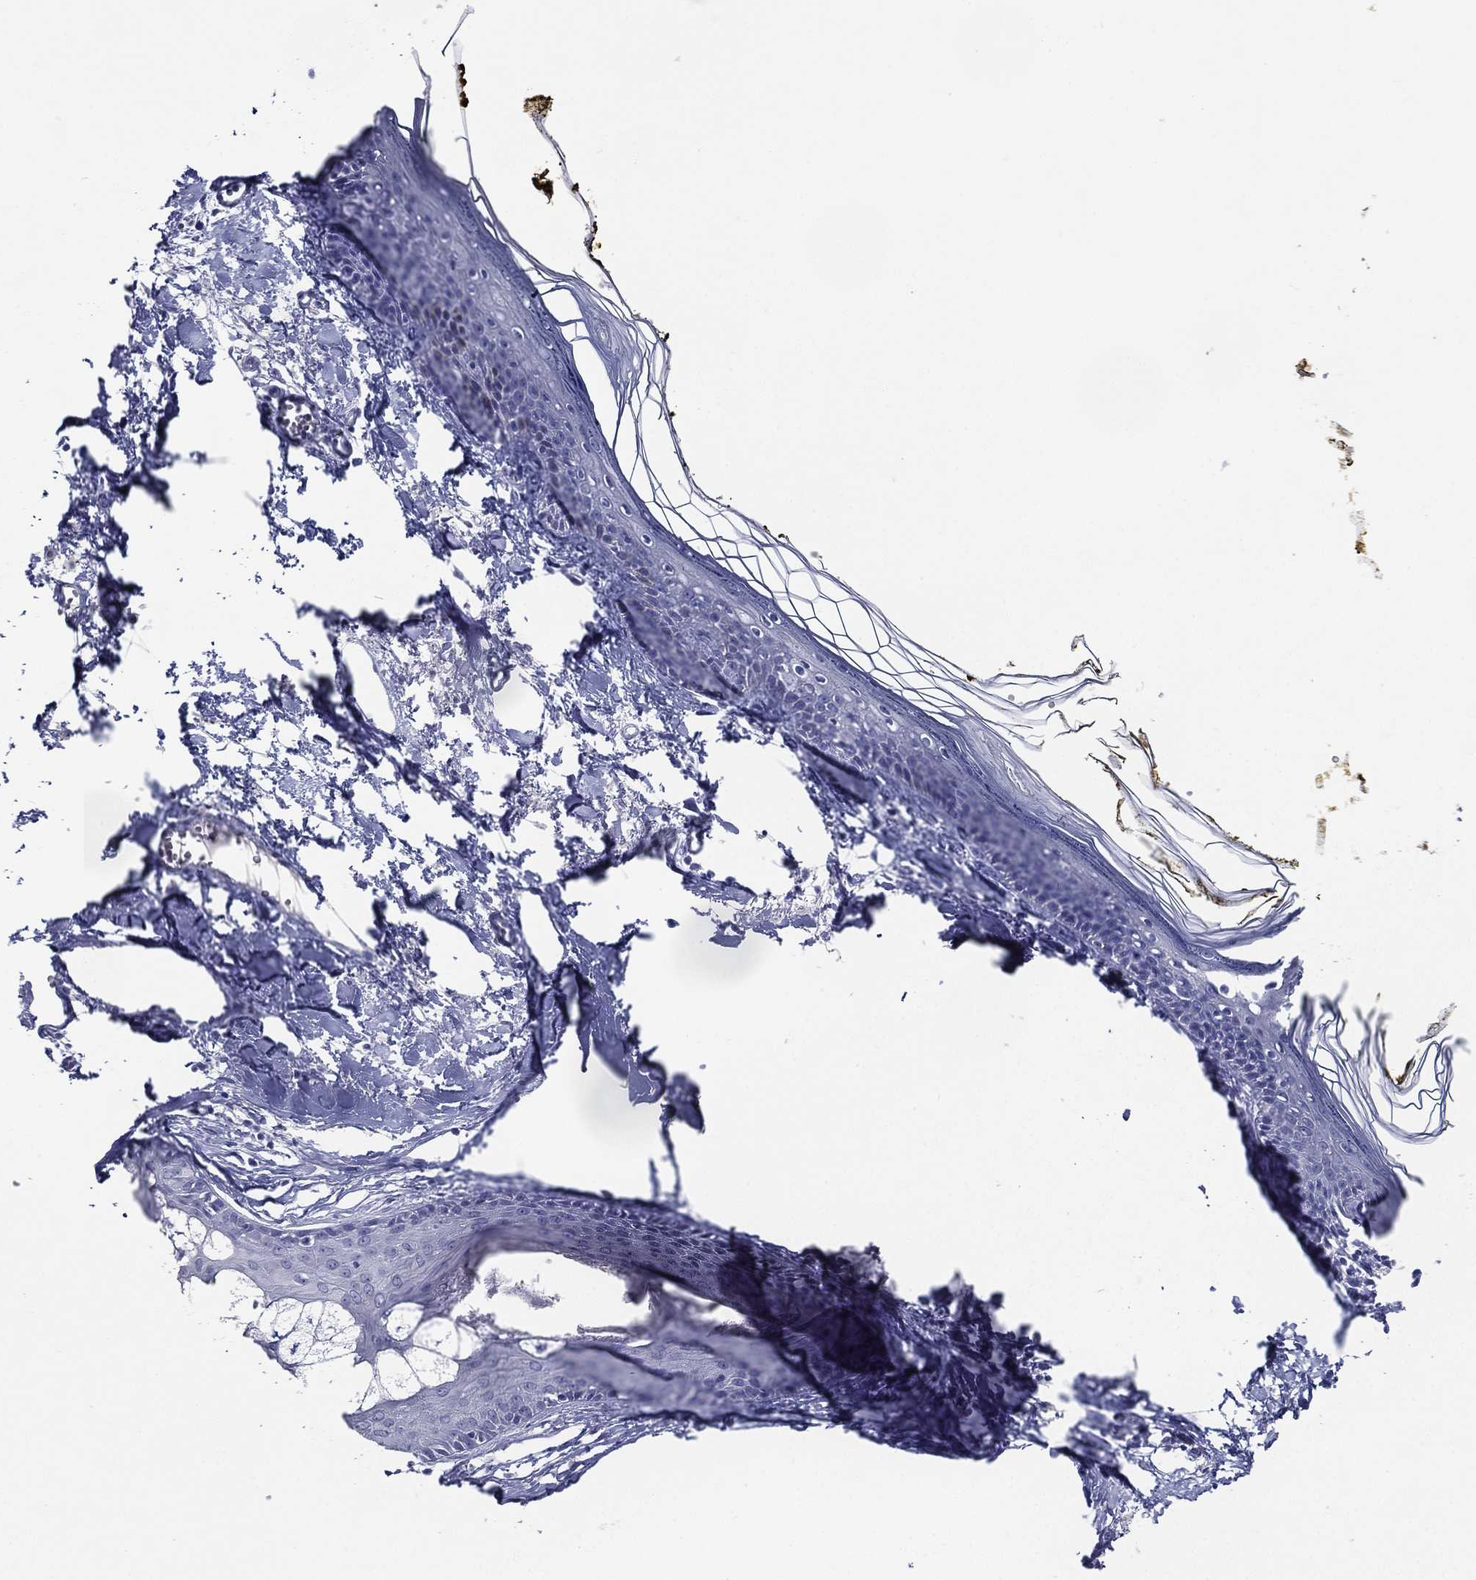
{"staining": {"intensity": "negative", "quantity": "none", "location": "none"}, "tissue": "skin", "cell_type": "Fibroblasts", "image_type": "normal", "snomed": [{"axis": "morphology", "description": "Normal tissue, NOS"}, {"axis": "topography", "description": "Skin"}], "caption": "Immunohistochemistry (IHC) micrograph of unremarkable skin: human skin stained with DAB reveals no significant protein staining in fibroblasts.", "gene": "ACE2", "patient": {"sex": "male", "age": 76}}